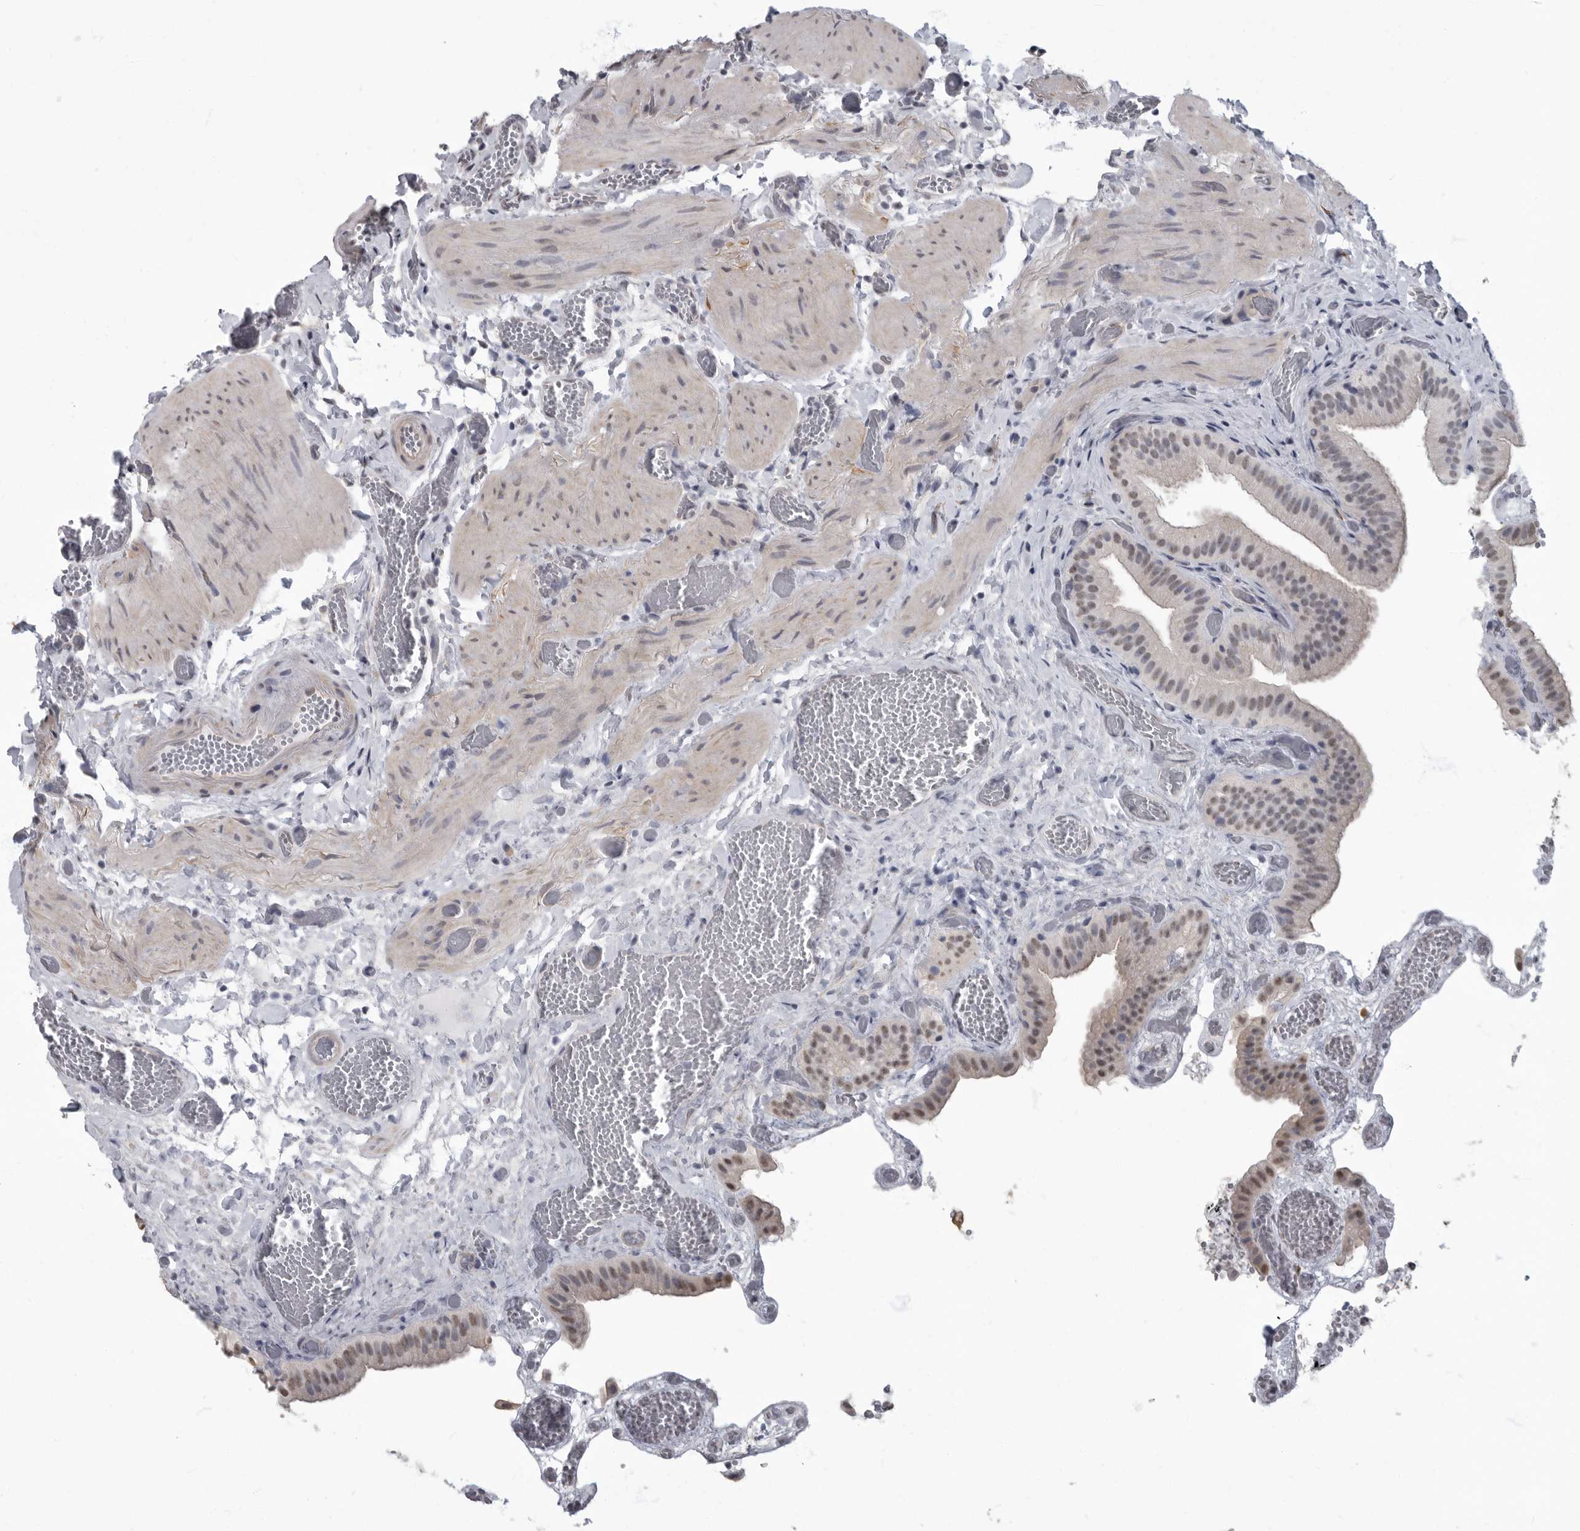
{"staining": {"intensity": "moderate", "quantity": "25%-75%", "location": "nuclear"}, "tissue": "gallbladder", "cell_type": "Glandular cells", "image_type": "normal", "snomed": [{"axis": "morphology", "description": "Normal tissue, NOS"}, {"axis": "topography", "description": "Gallbladder"}], "caption": "Immunohistochemistry (IHC) (DAB) staining of benign human gallbladder reveals moderate nuclear protein staining in about 25%-75% of glandular cells.", "gene": "ARHGEF10", "patient": {"sex": "female", "age": 64}}